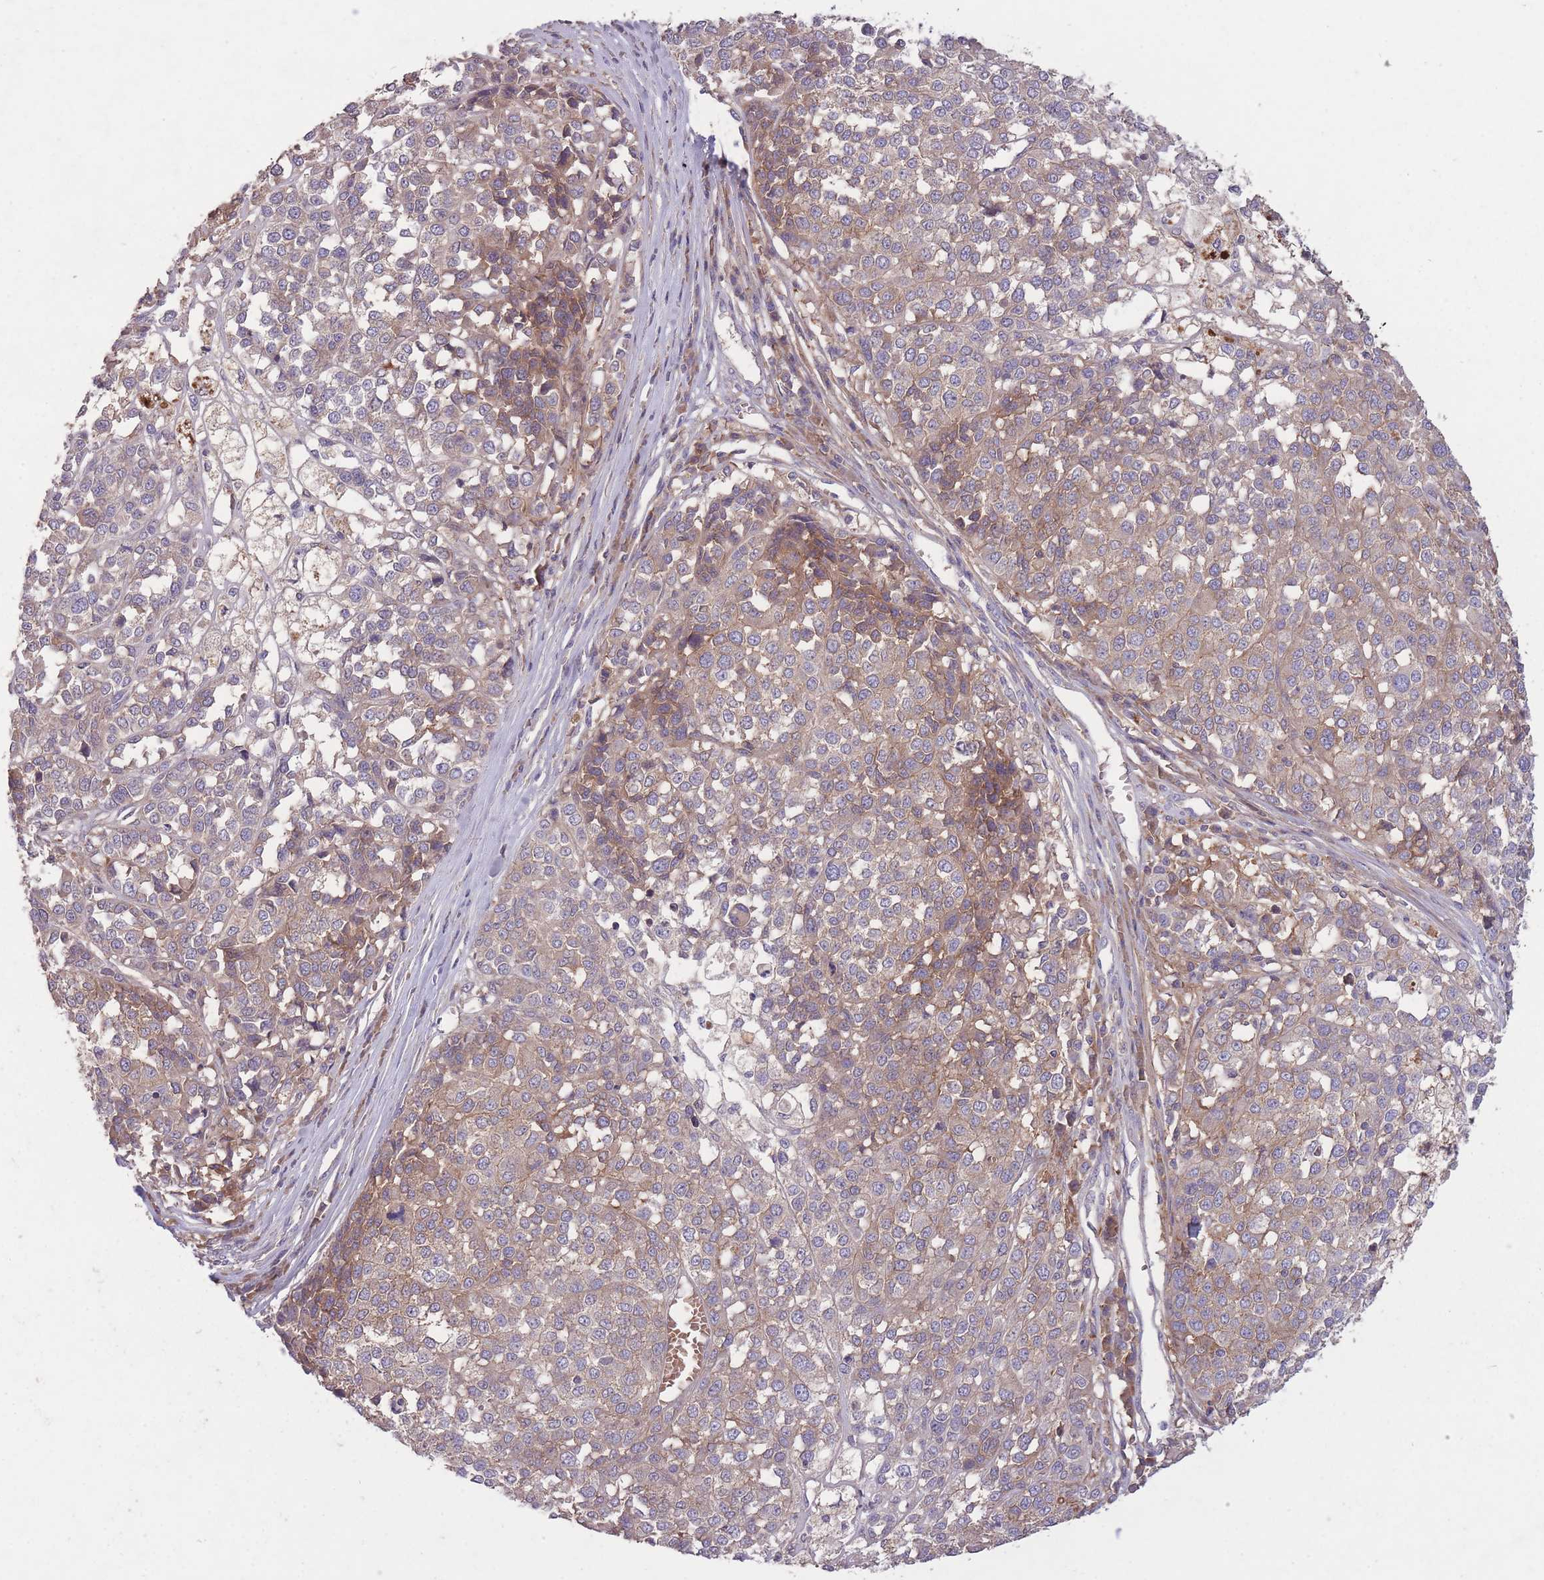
{"staining": {"intensity": "weak", "quantity": "<25%", "location": "cytoplasmic/membranous"}, "tissue": "melanoma", "cell_type": "Tumor cells", "image_type": "cancer", "snomed": [{"axis": "morphology", "description": "Malignant melanoma, Metastatic site"}, {"axis": "topography", "description": "Lymph node"}], "caption": "Melanoma was stained to show a protein in brown. There is no significant staining in tumor cells.", "gene": "OR2V2", "patient": {"sex": "male", "age": 44}}